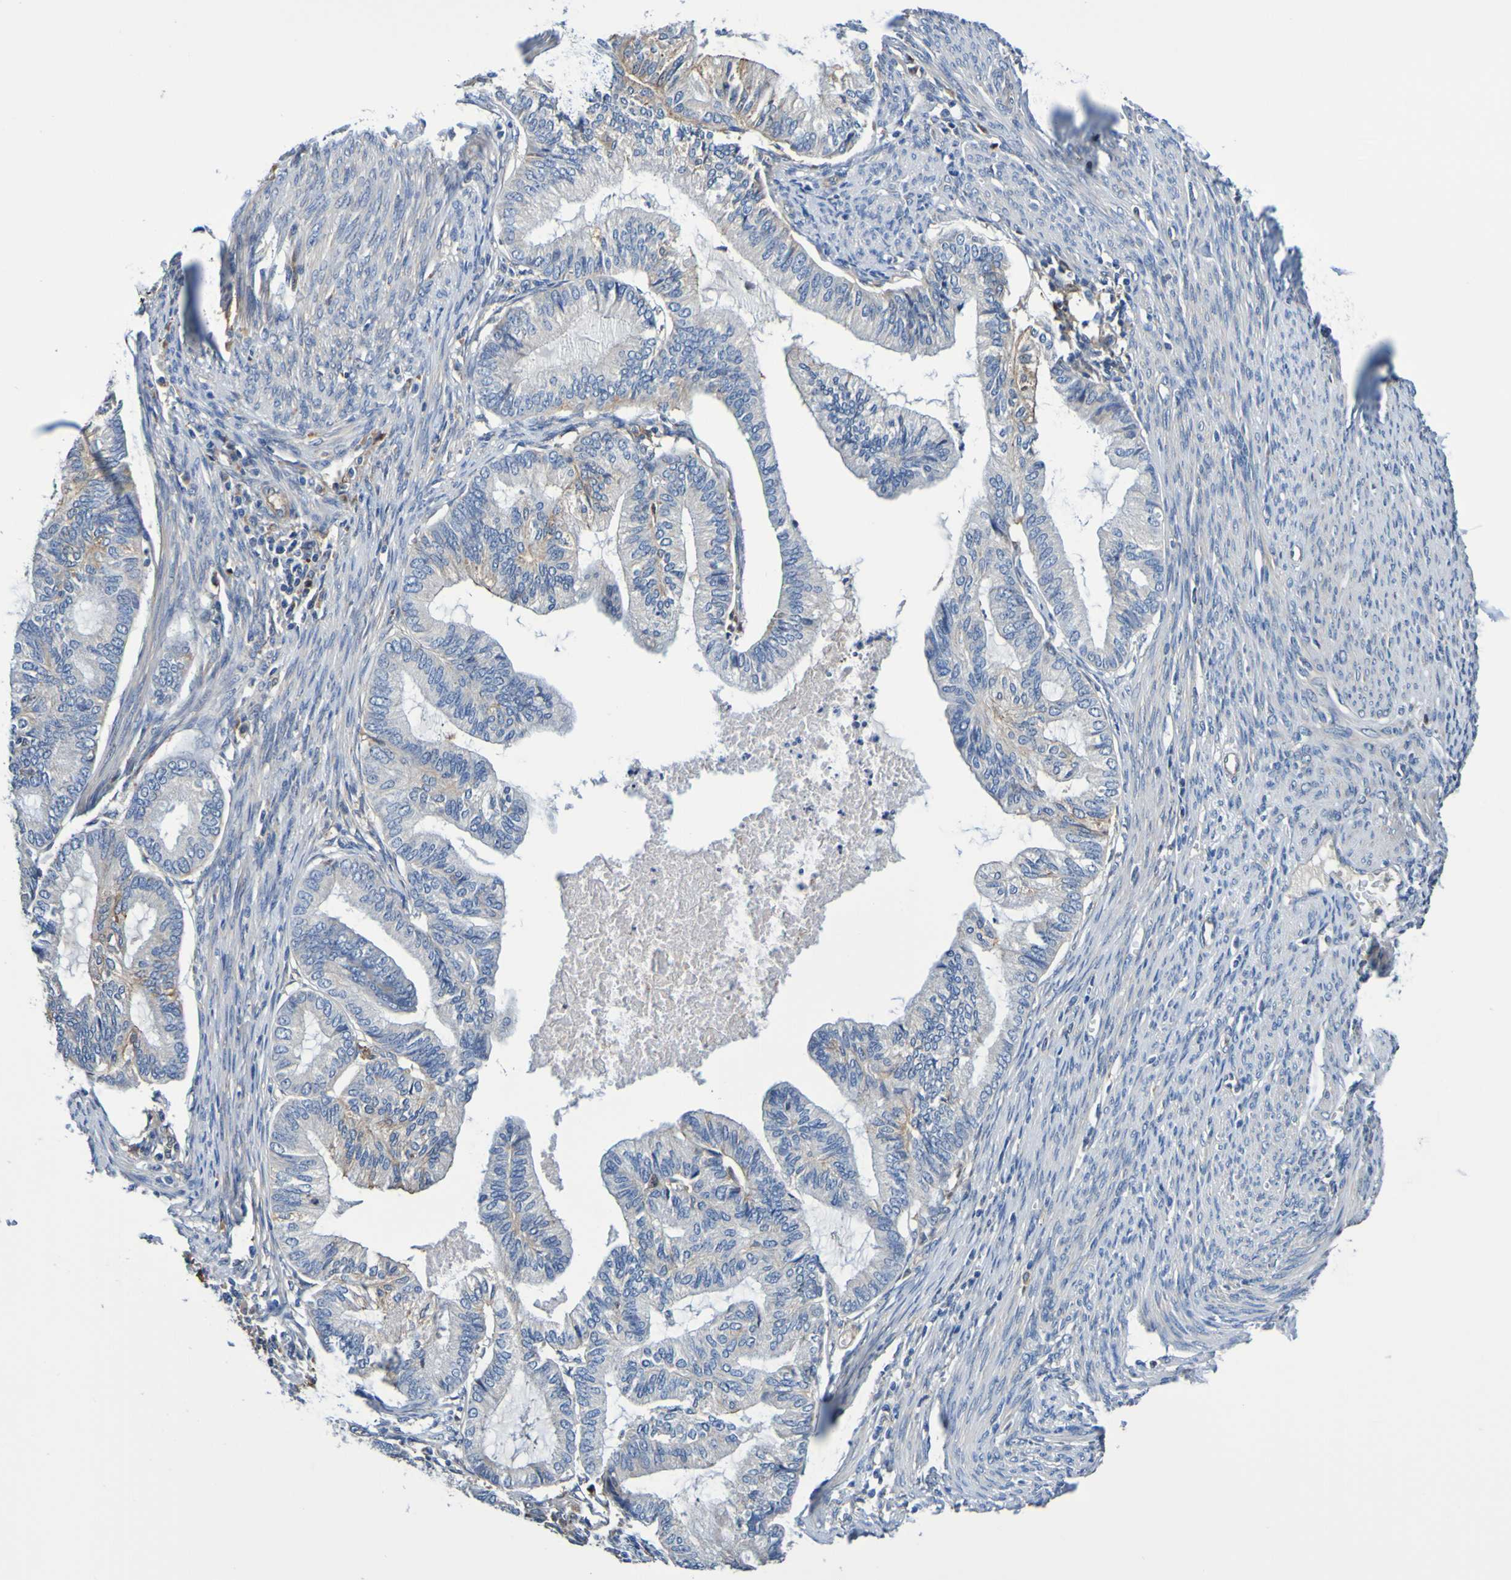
{"staining": {"intensity": "weak", "quantity": ">75%", "location": "cytoplasmic/membranous"}, "tissue": "cervical cancer", "cell_type": "Tumor cells", "image_type": "cancer", "snomed": [{"axis": "morphology", "description": "Normal tissue, NOS"}, {"axis": "morphology", "description": "Adenocarcinoma, NOS"}, {"axis": "topography", "description": "Cervix"}, {"axis": "topography", "description": "Endometrium"}], "caption": "Weak cytoplasmic/membranous expression for a protein is seen in about >75% of tumor cells of cervical adenocarcinoma using immunohistochemistry.", "gene": "METAP2", "patient": {"sex": "female", "age": 86}}